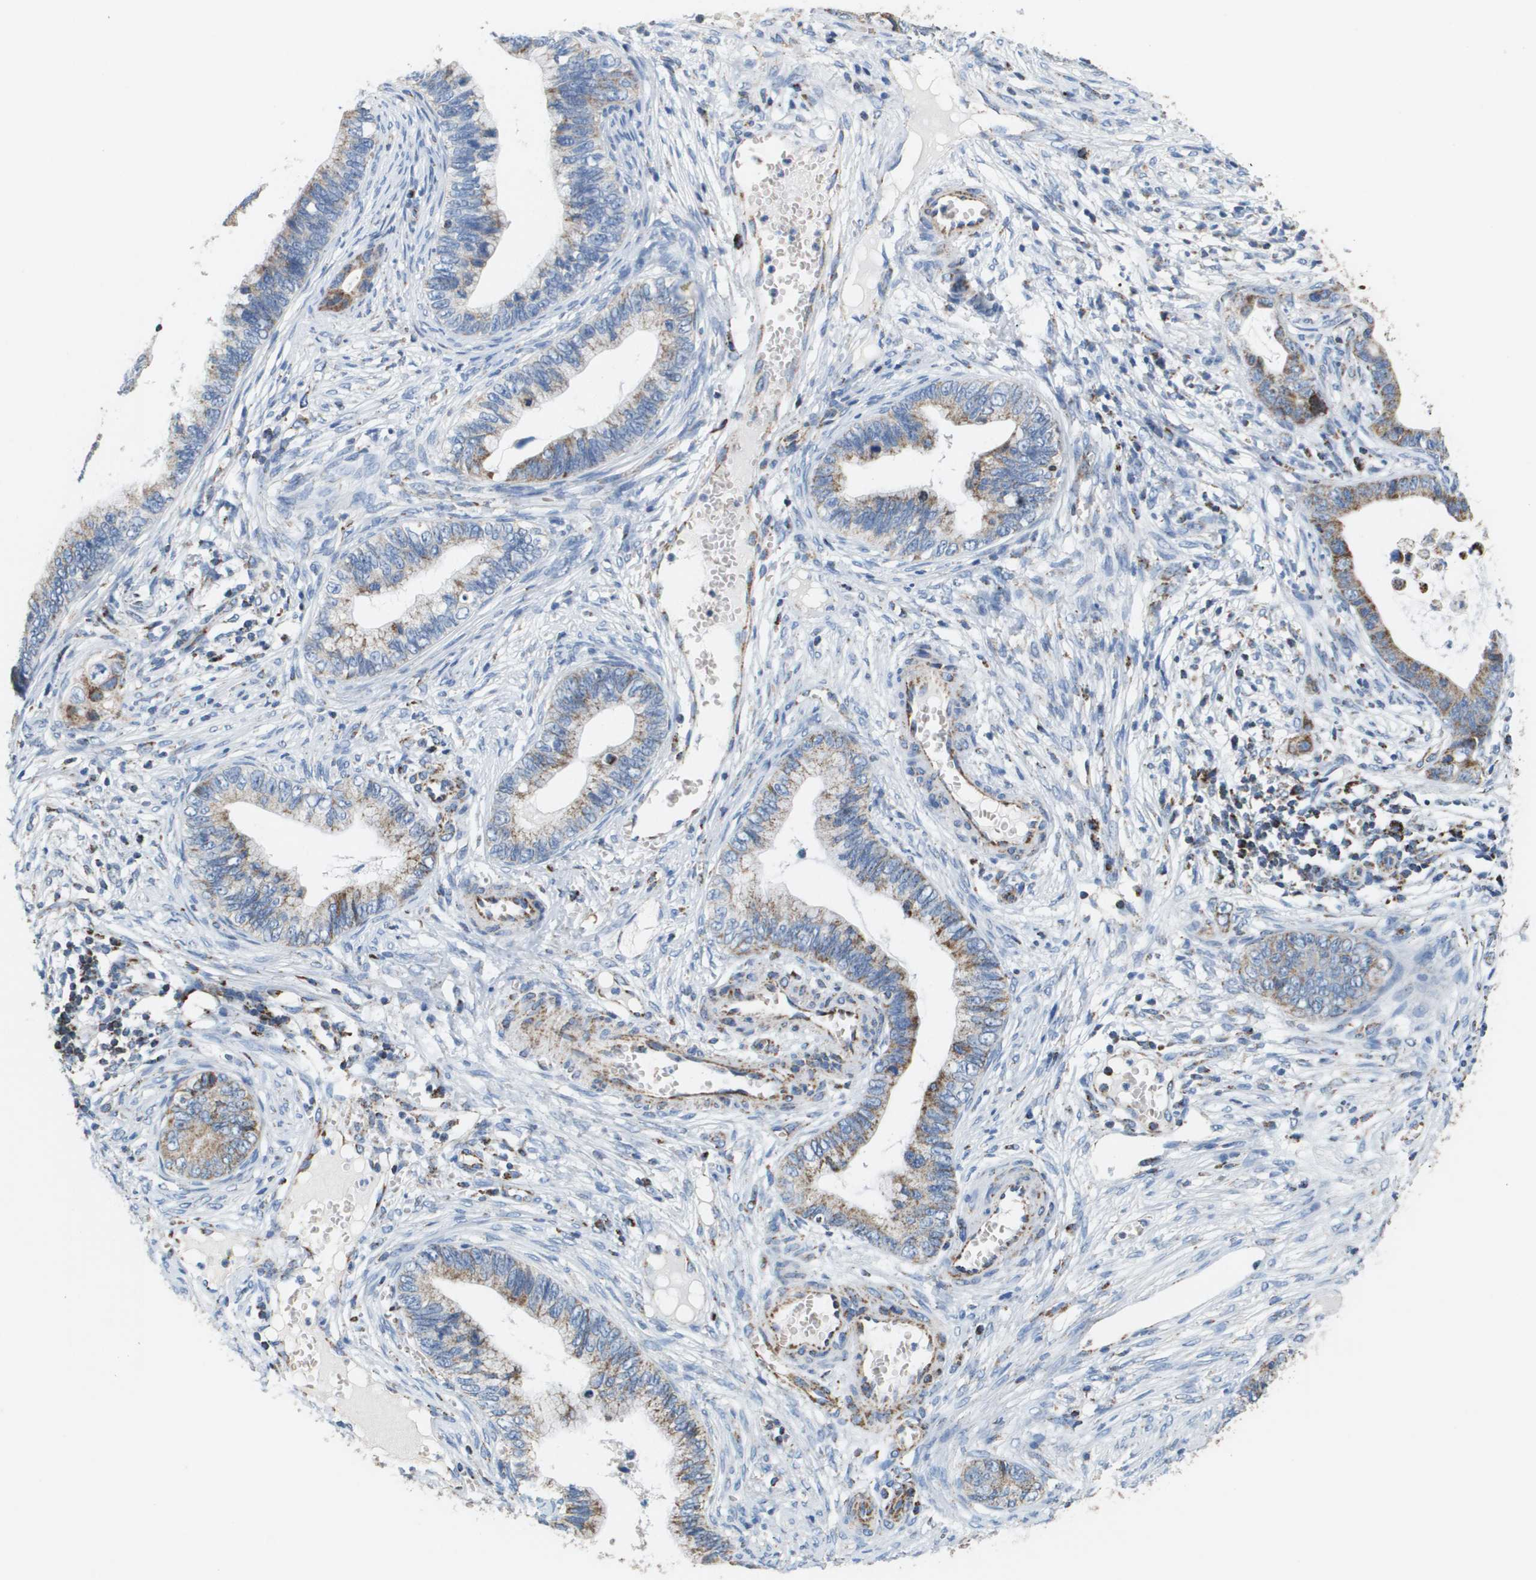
{"staining": {"intensity": "moderate", "quantity": "25%-75%", "location": "cytoplasmic/membranous"}, "tissue": "cervical cancer", "cell_type": "Tumor cells", "image_type": "cancer", "snomed": [{"axis": "morphology", "description": "Adenocarcinoma, NOS"}, {"axis": "topography", "description": "Cervix"}], "caption": "IHC image of human cervical cancer (adenocarcinoma) stained for a protein (brown), which exhibits medium levels of moderate cytoplasmic/membranous expression in approximately 25%-75% of tumor cells.", "gene": "ATP5F1B", "patient": {"sex": "female", "age": 44}}